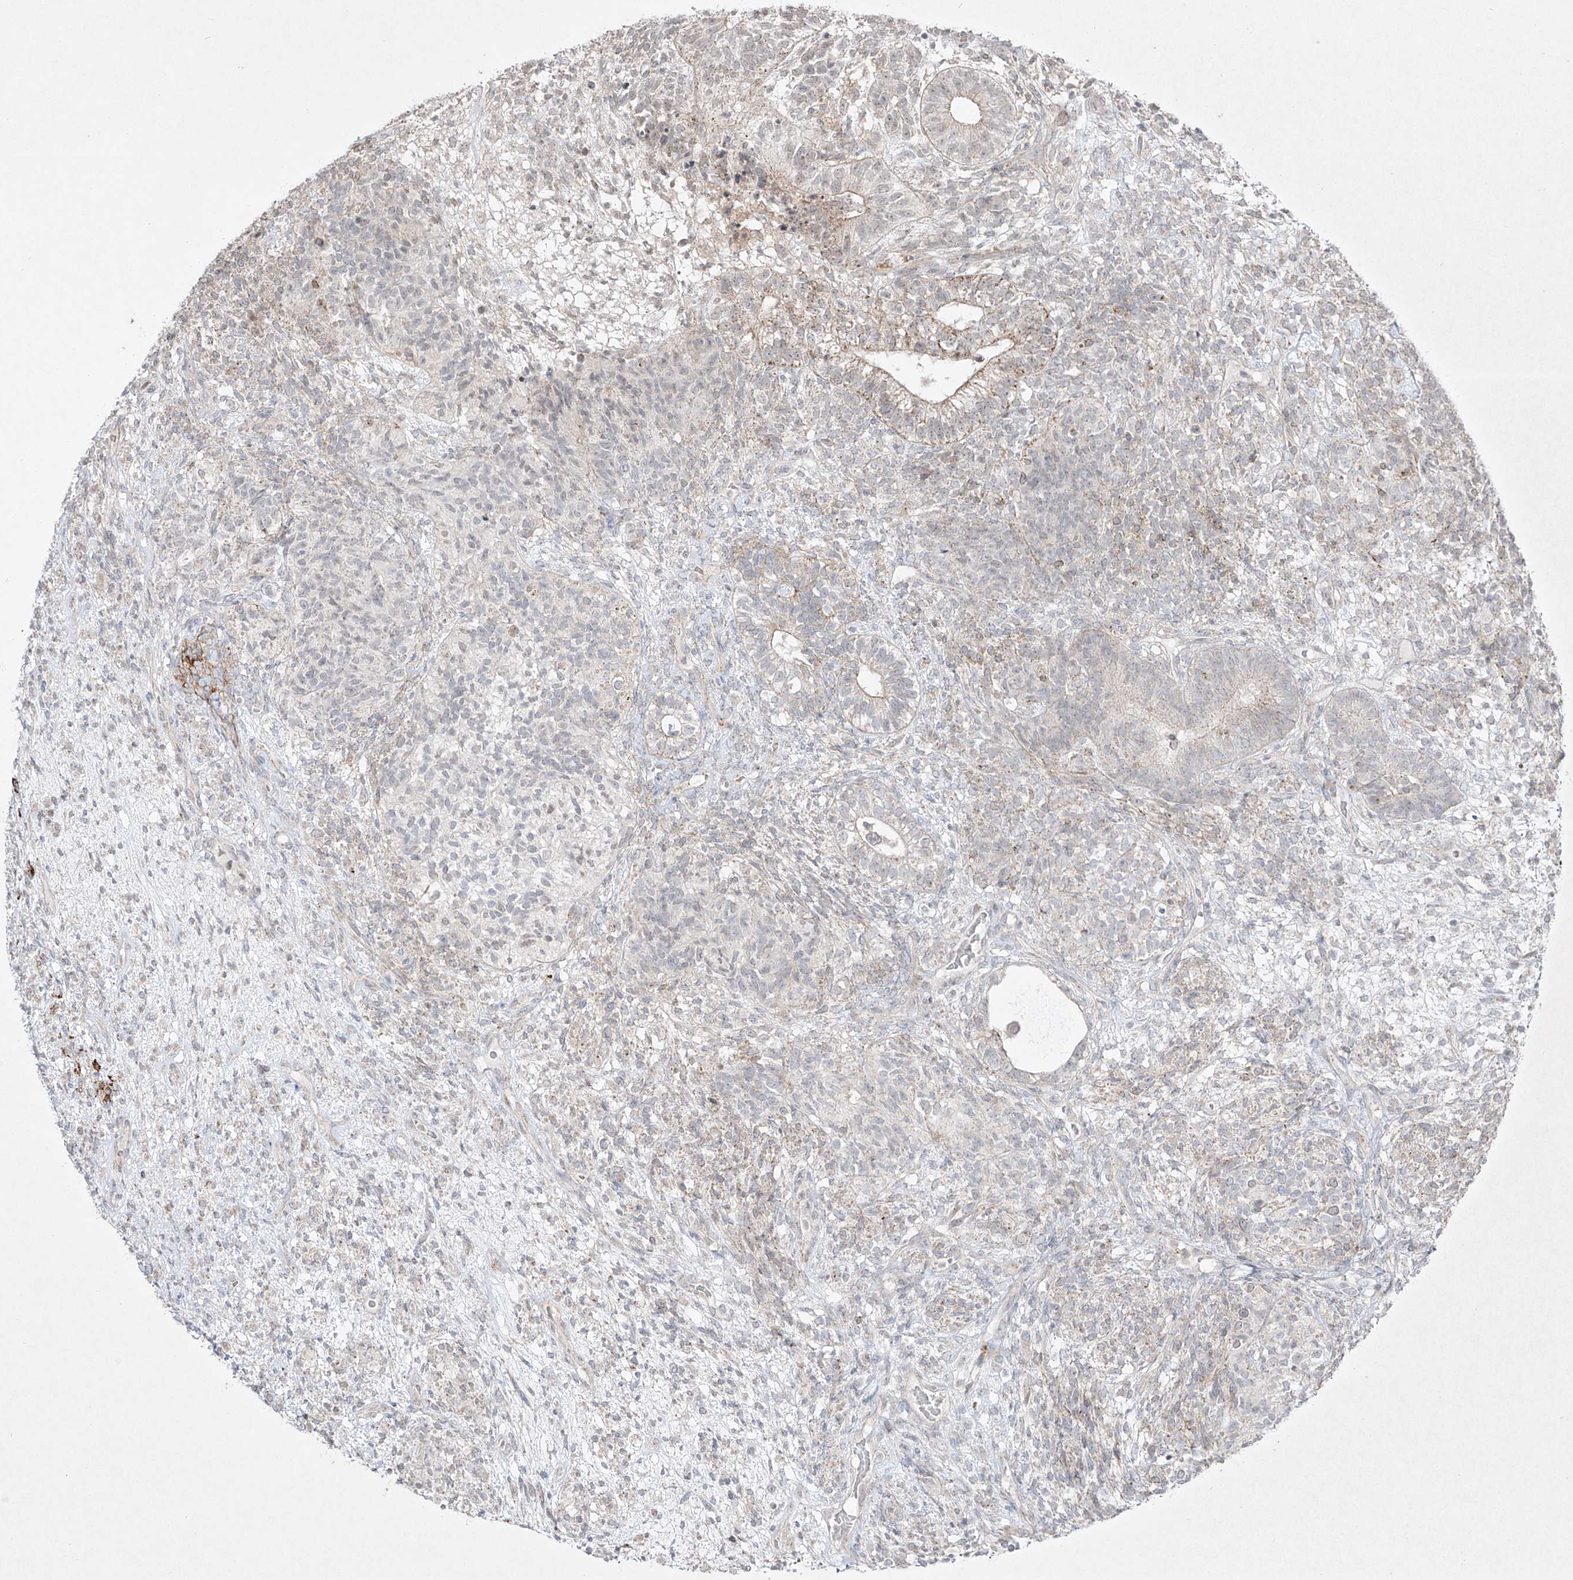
{"staining": {"intensity": "negative", "quantity": "none", "location": "none"}, "tissue": "testis cancer", "cell_type": "Tumor cells", "image_type": "cancer", "snomed": [{"axis": "morphology", "description": "Seminoma, NOS"}, {"axis": "morphology", "description": "Carcinoma, Embryonal, NOS"}, {"axis": "topography", "description": "Testis"}], "caption": "This is an immunohistochemistry (IHC) histopathology image of seminoma (testis). There is no positivity in tumor cells.", "gene": "KDM1B", "patient": {"sex": "male", "age": 28}}